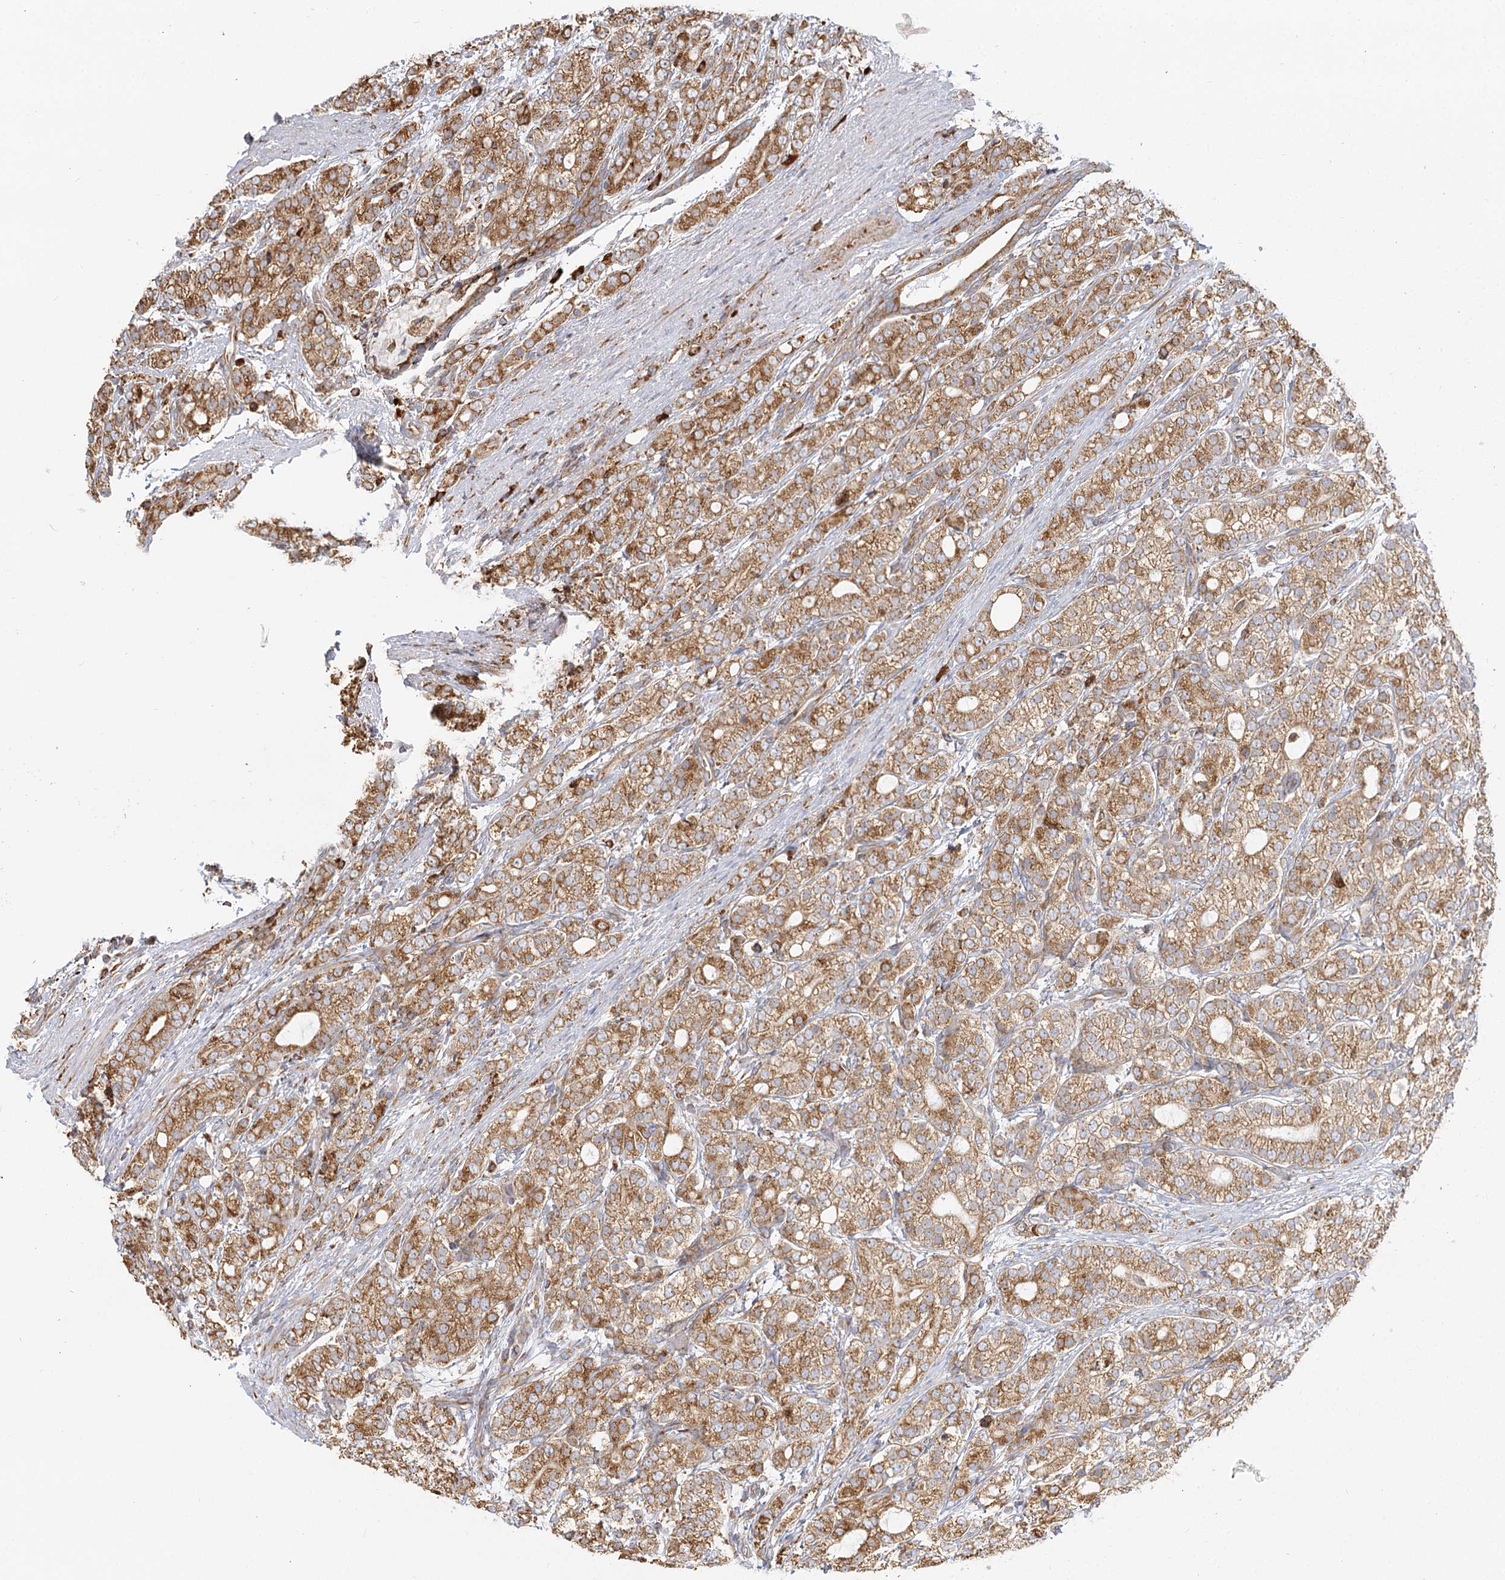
{"staining": {"intensity": "moderate", "quantity": ">75%", "location": "cytoplasmic/membranous"}, "tissue": "prostate cancer", "cell_type": "Tumor cells", "image_type": "cancer", "snomed": [{"axis": "morphology", "description": "Adenocarcinoma, High grade"}, {"axis": "topography", "description": "Prostate"}], "caption": "Adenocarcinoma (high-grade) (prostate) was stained to show a protein in brown. There is medium levels of moderate cytoplasmic/membranous expression in about >75% of tumor cells.", "gene": "TAS1R1", "patient": {"sex": "male", "age": 57}}